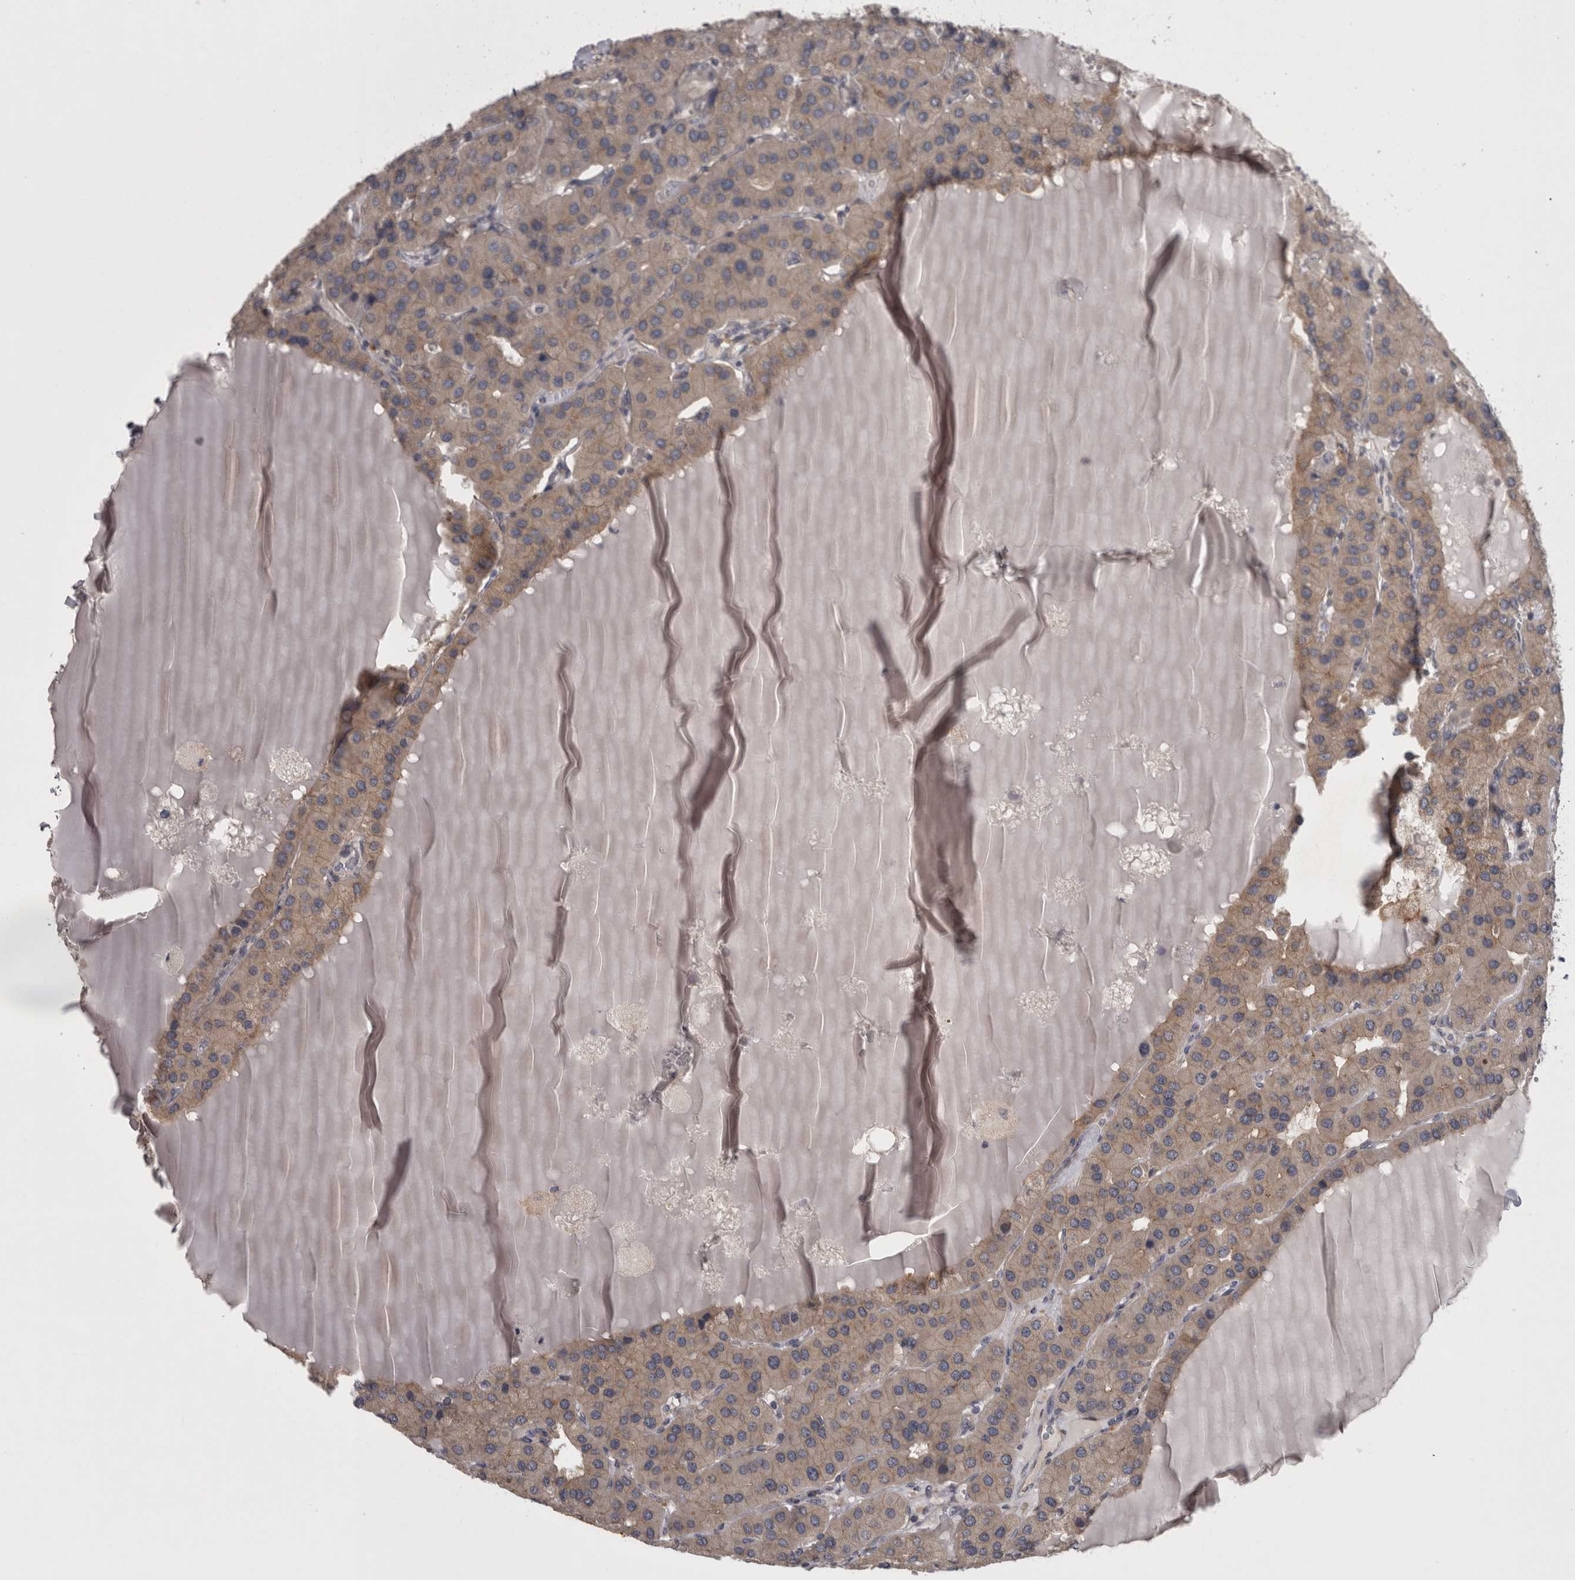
{"staining": {"intensity": "weak", "quantity": ">75%", "location": "cytoplasmic/membranous"}, "tissue": "parathyroid gland", "cell_type": "Glandular cells", "image_type": "normal", "snomed": [{"axis": "morphology", "description": "Normal tissue, NOS"}, {"axis": "morphology", "description": "Adenoma, NOS"}, {"axis": "topography", "description": "Parathyroid gland"}], "caption": "Protein staining of normal parathyroid gland shows weak cytoplasmic/membranous expression in approximately >75% of glandular cells. Nuclei are stained in blue.", "gene": "PRKCI", "patient": {"sex": "female", "age": 86}}